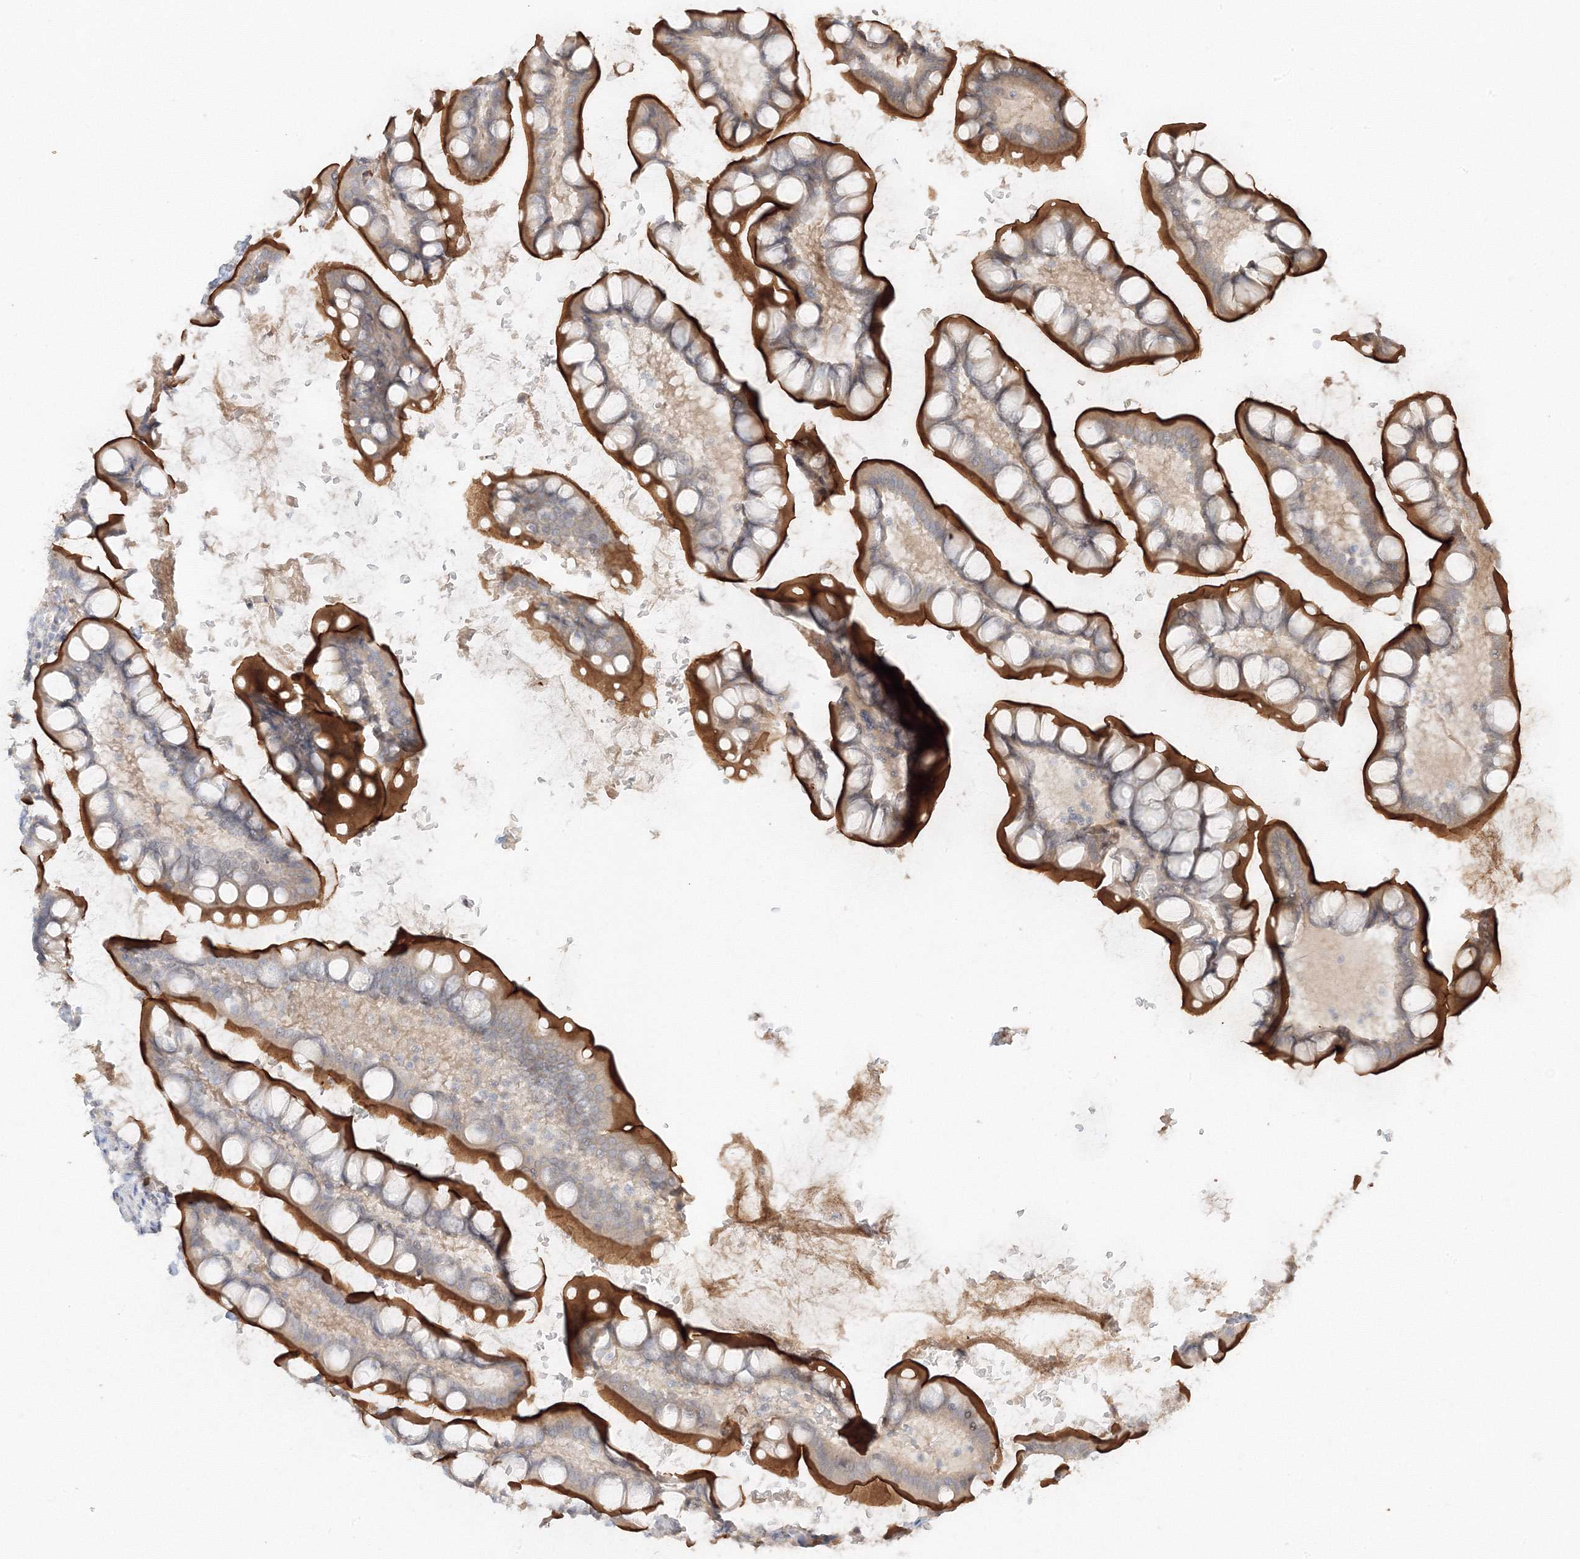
{"staining": {"intensity": "strong", "quantity": "25%-75%", "location": "cytoplasmic/membranous"}, "tissue": "small intestine", "cell_type": "Glandular cells", "image_type": "normal", "snomed": [{"axis": "morphology", "description": "Normal tissue, NOS"}, {"axis": "topography", "description": "Small intestine"}], "caption": "An IHC histopathology image of benign tissue is shown. Protein staining in brown highlights strong cytoplasmic/membranous positivity in small intestine within glandular cells.", "gene": "ETAA1", "patient": {"sex": "male", "age": 52}}